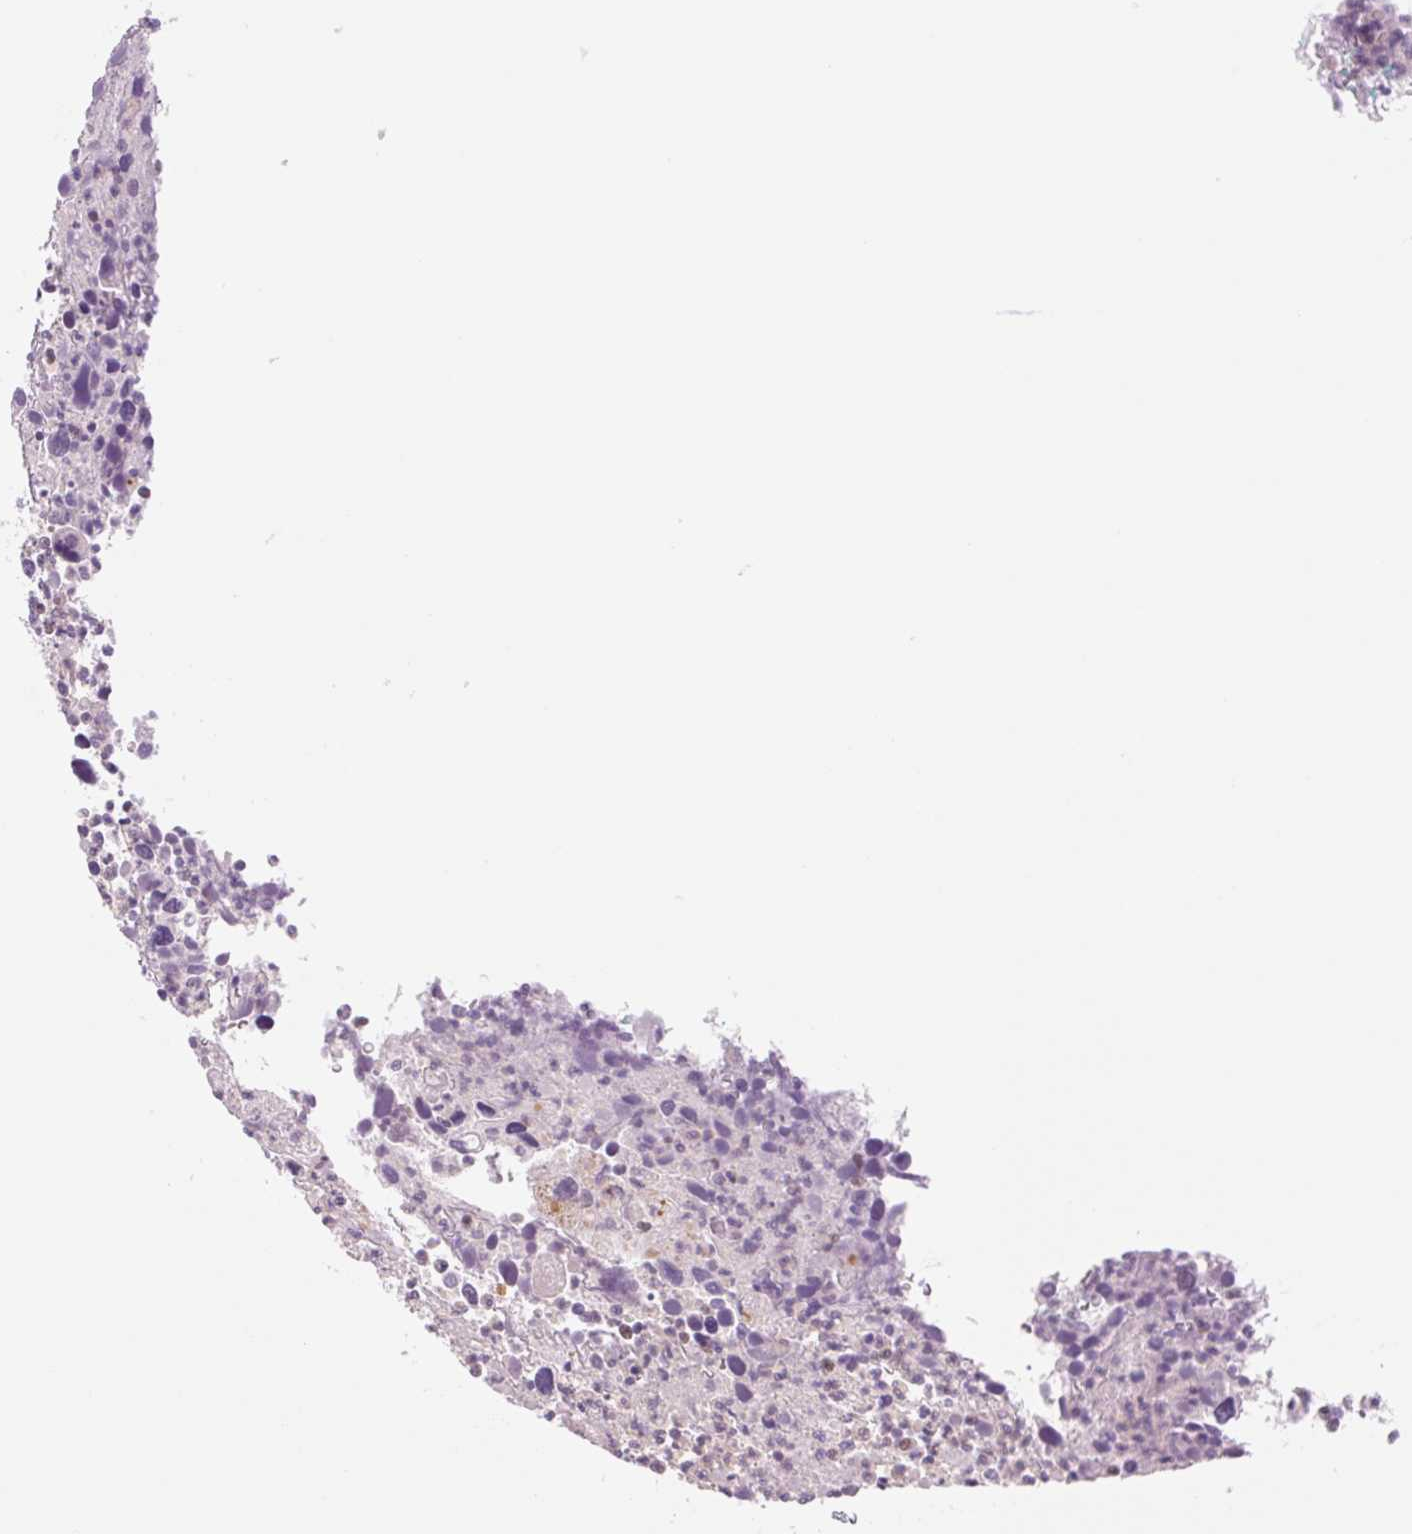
{"staining": {"intensity": "negative", "quantity": "none", "location": "none"}, "tissue": "cervical cancer", "cell_type": "Tumor cells", "image_type": "cancer", "snomed": [{"axis": "morphology", "description": "Squamous cell carcinoma, NOS"}, {"axis": "topography", "description": "Cervix"}], "caption": "Tumor cells are negative for brown protein staining in cervical squamous cell carcinoma.", "gene": "HEBP1", "patient": {"sex": "female", "age": 55}}